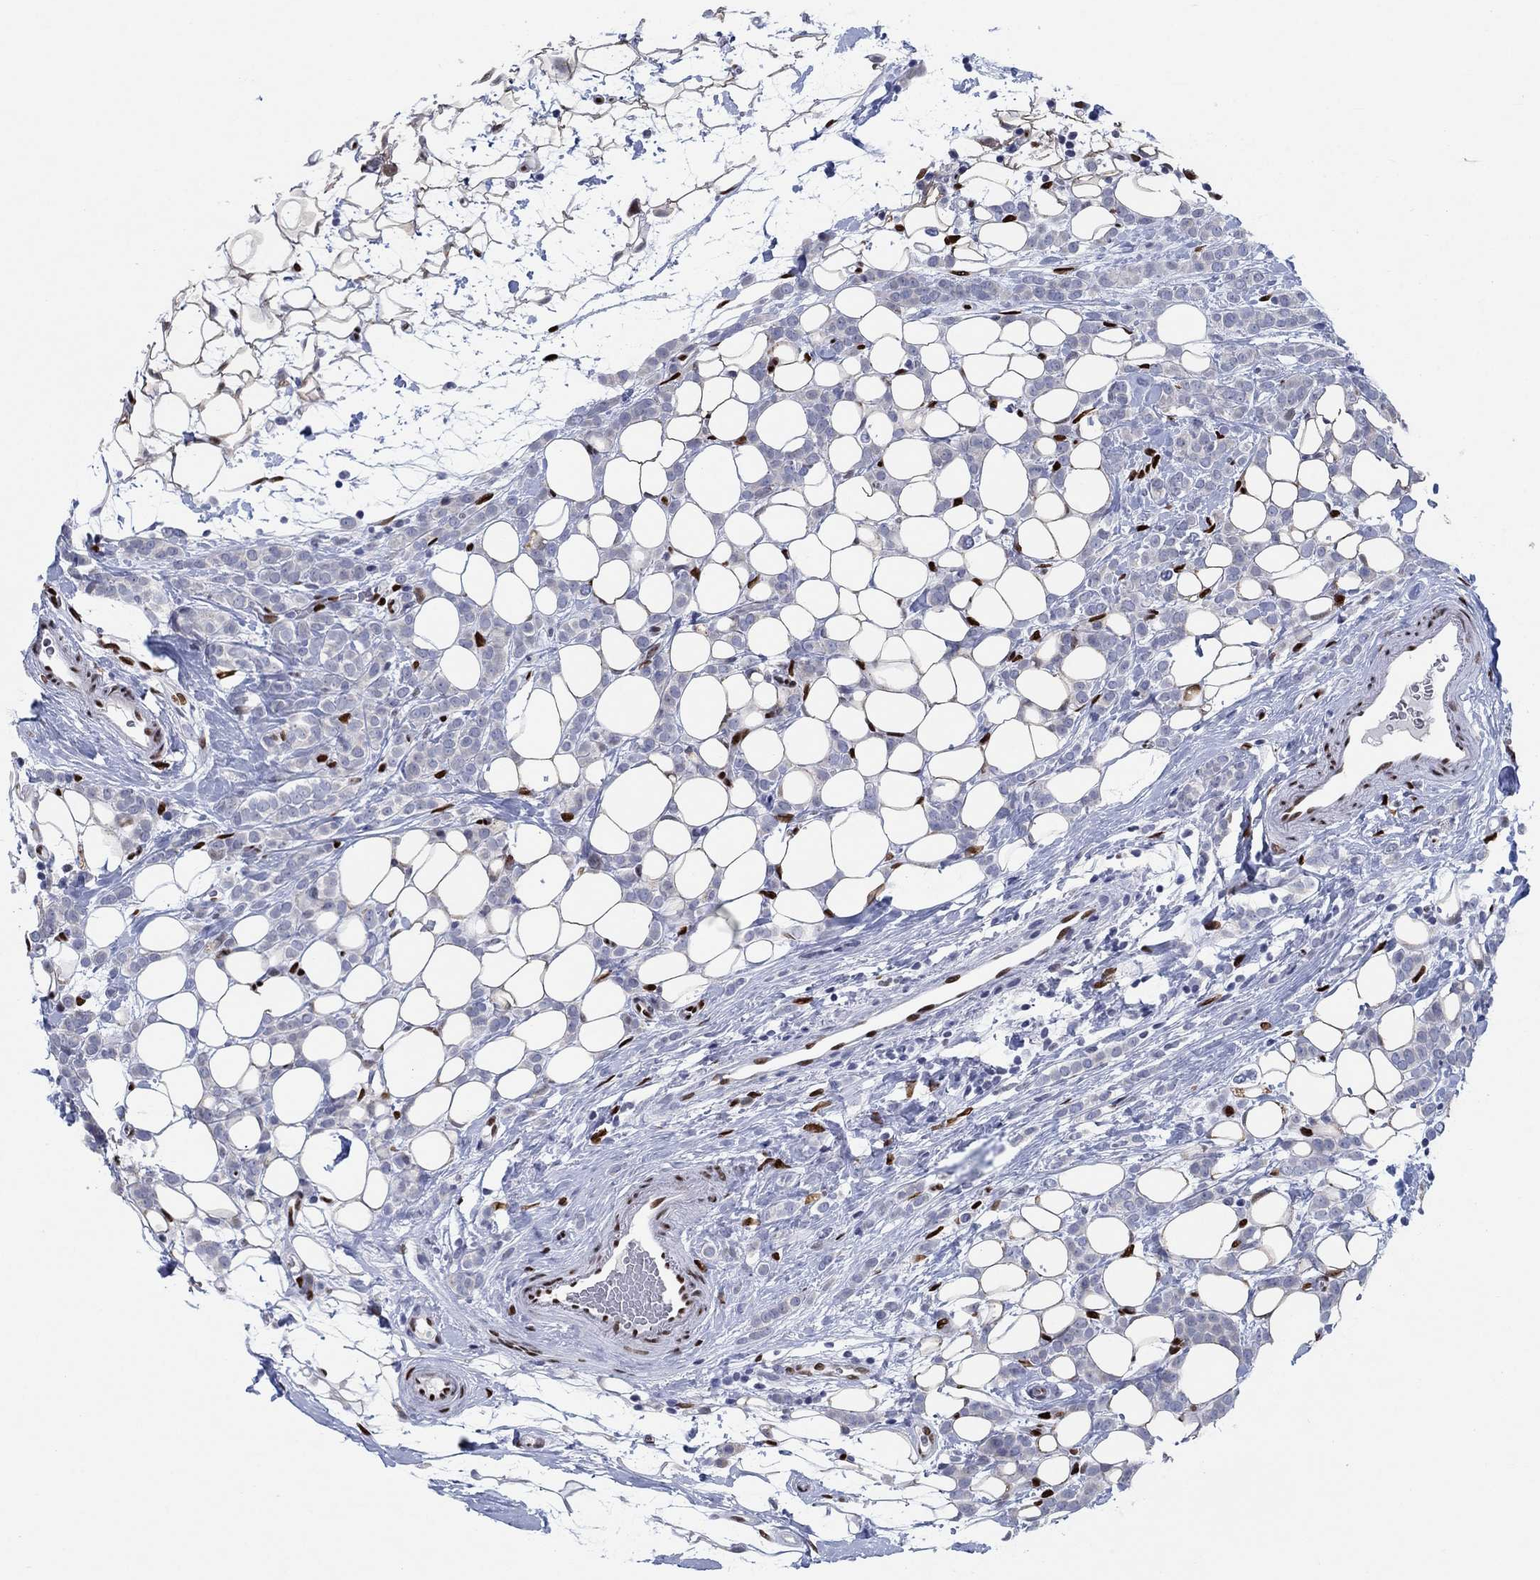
{"staining": {"intensity": "negative", "quantity": "none", "location": "none"}, "tissue": "breast cancer", "cell_type": "Tumor cells", "image_type": "cancer", "snomed": [{"axis": "morphology", "description": "Lobular carcinoma"}, {"axis": "topography", "description": "Breast"}], "caption": "Immunohistochemistry (IHC) histopathology image of human lobular carcinoma (breast) stained for a protein (brown), which shows no staining in tumor cells. (IHC, brightfield microscopy, high magnification).", "gene": "ZEB1", "patient": {"sex": "female", "age": 49}}